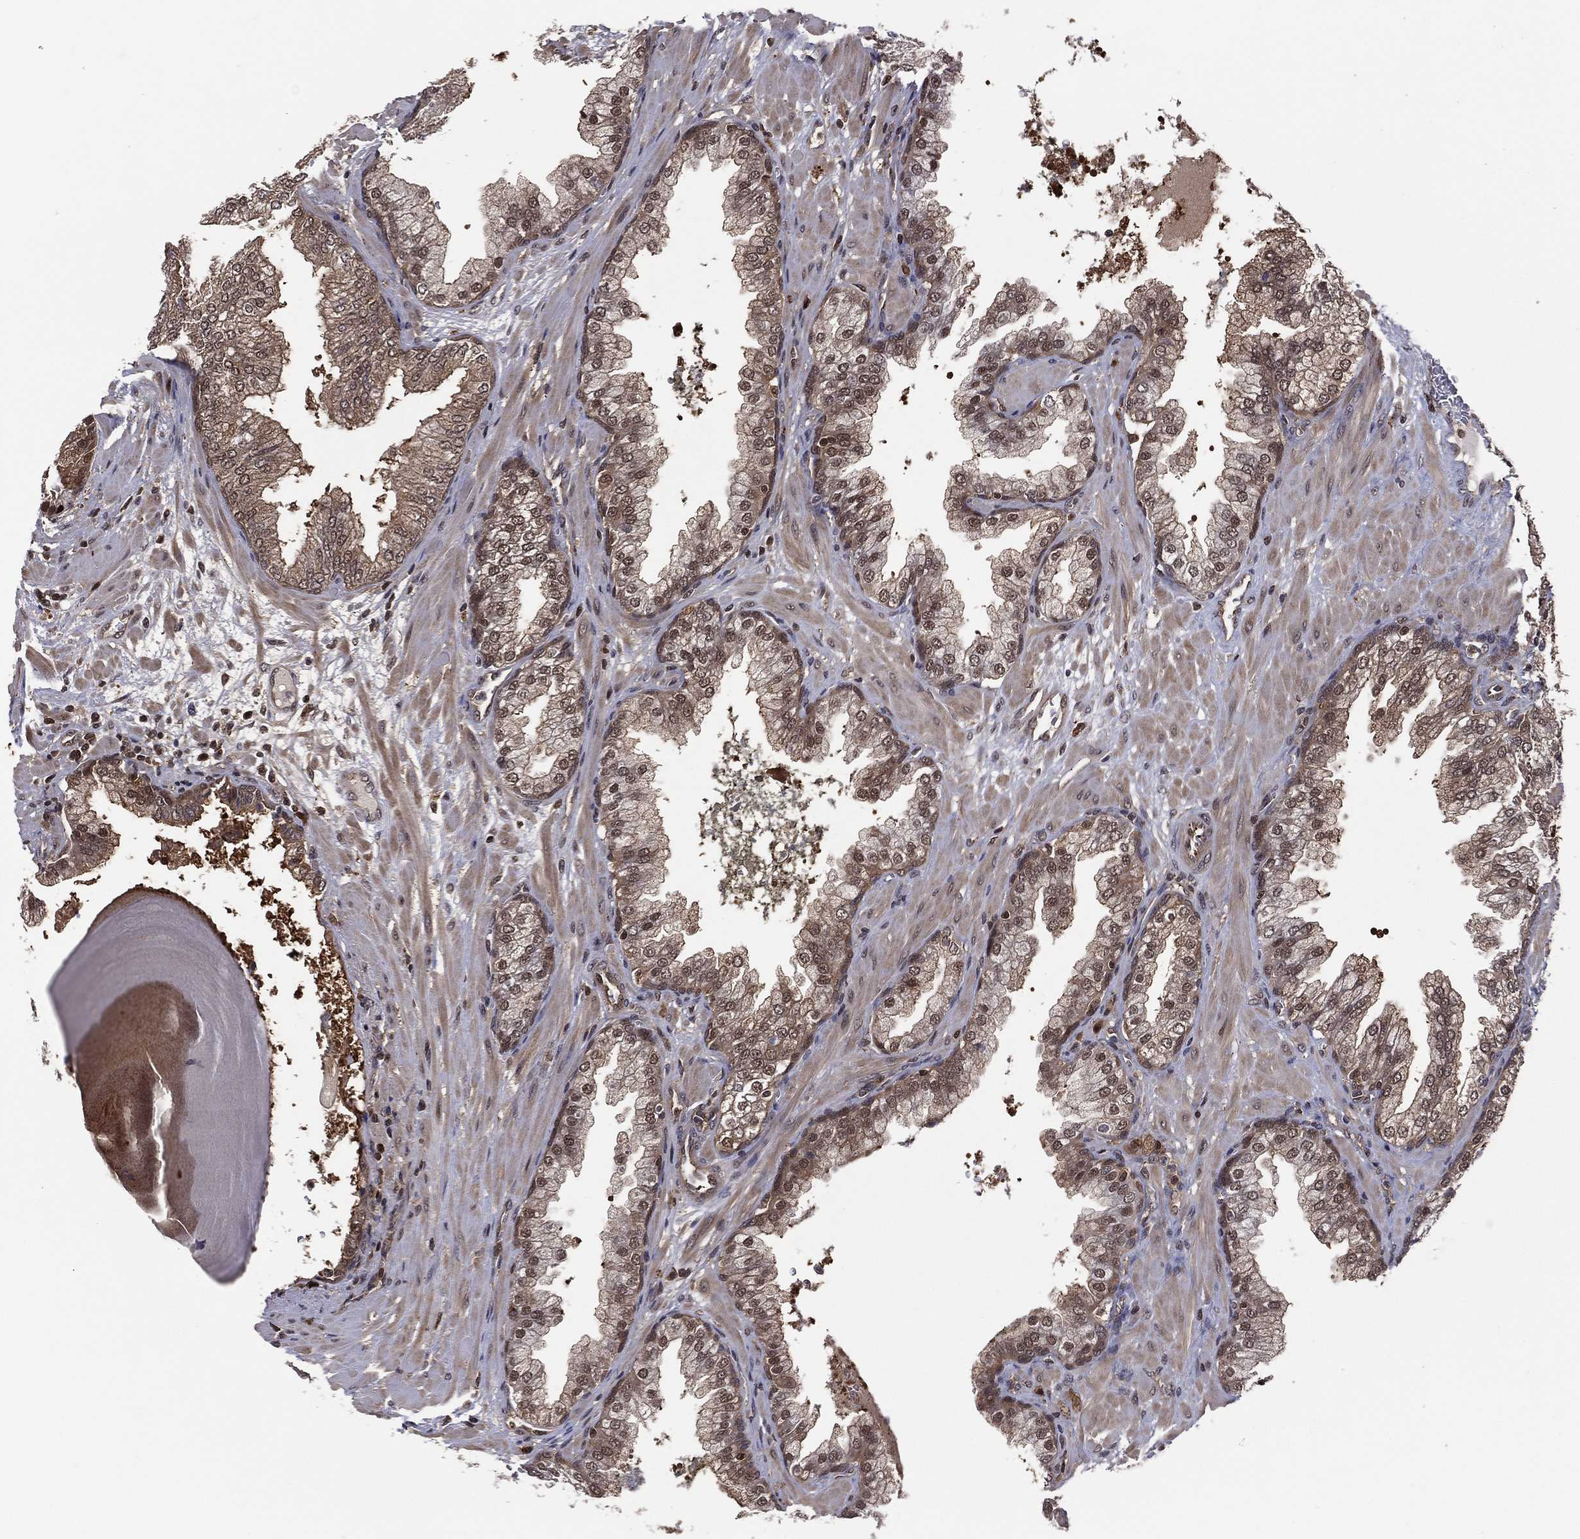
{"staining": {"intensity": "moderate", "quantity": "<25%", "location": "cytoplasmic/membranous,nuclear"}, "tissue": "prostate cancer", "cell_type": "Tumor cells", "image_type": "cancer", "snomed": [{"axis": "morphology", "description": "Adenocarcinoma, Low grade"}, {"axis": "topography", "description": "Prostate"}], "caption": "The histopathology image exhibits a brown stain indicating the presence of a protein in the cytoplasmic/membranous and nuclear of tumor cells in prostate low-grade adenocarcinoma. (DAB = brown stain, brightfield microscopy at high magnification).", "gene": "ICOSLG", "patient": {"sex": "male", "age": 62}}